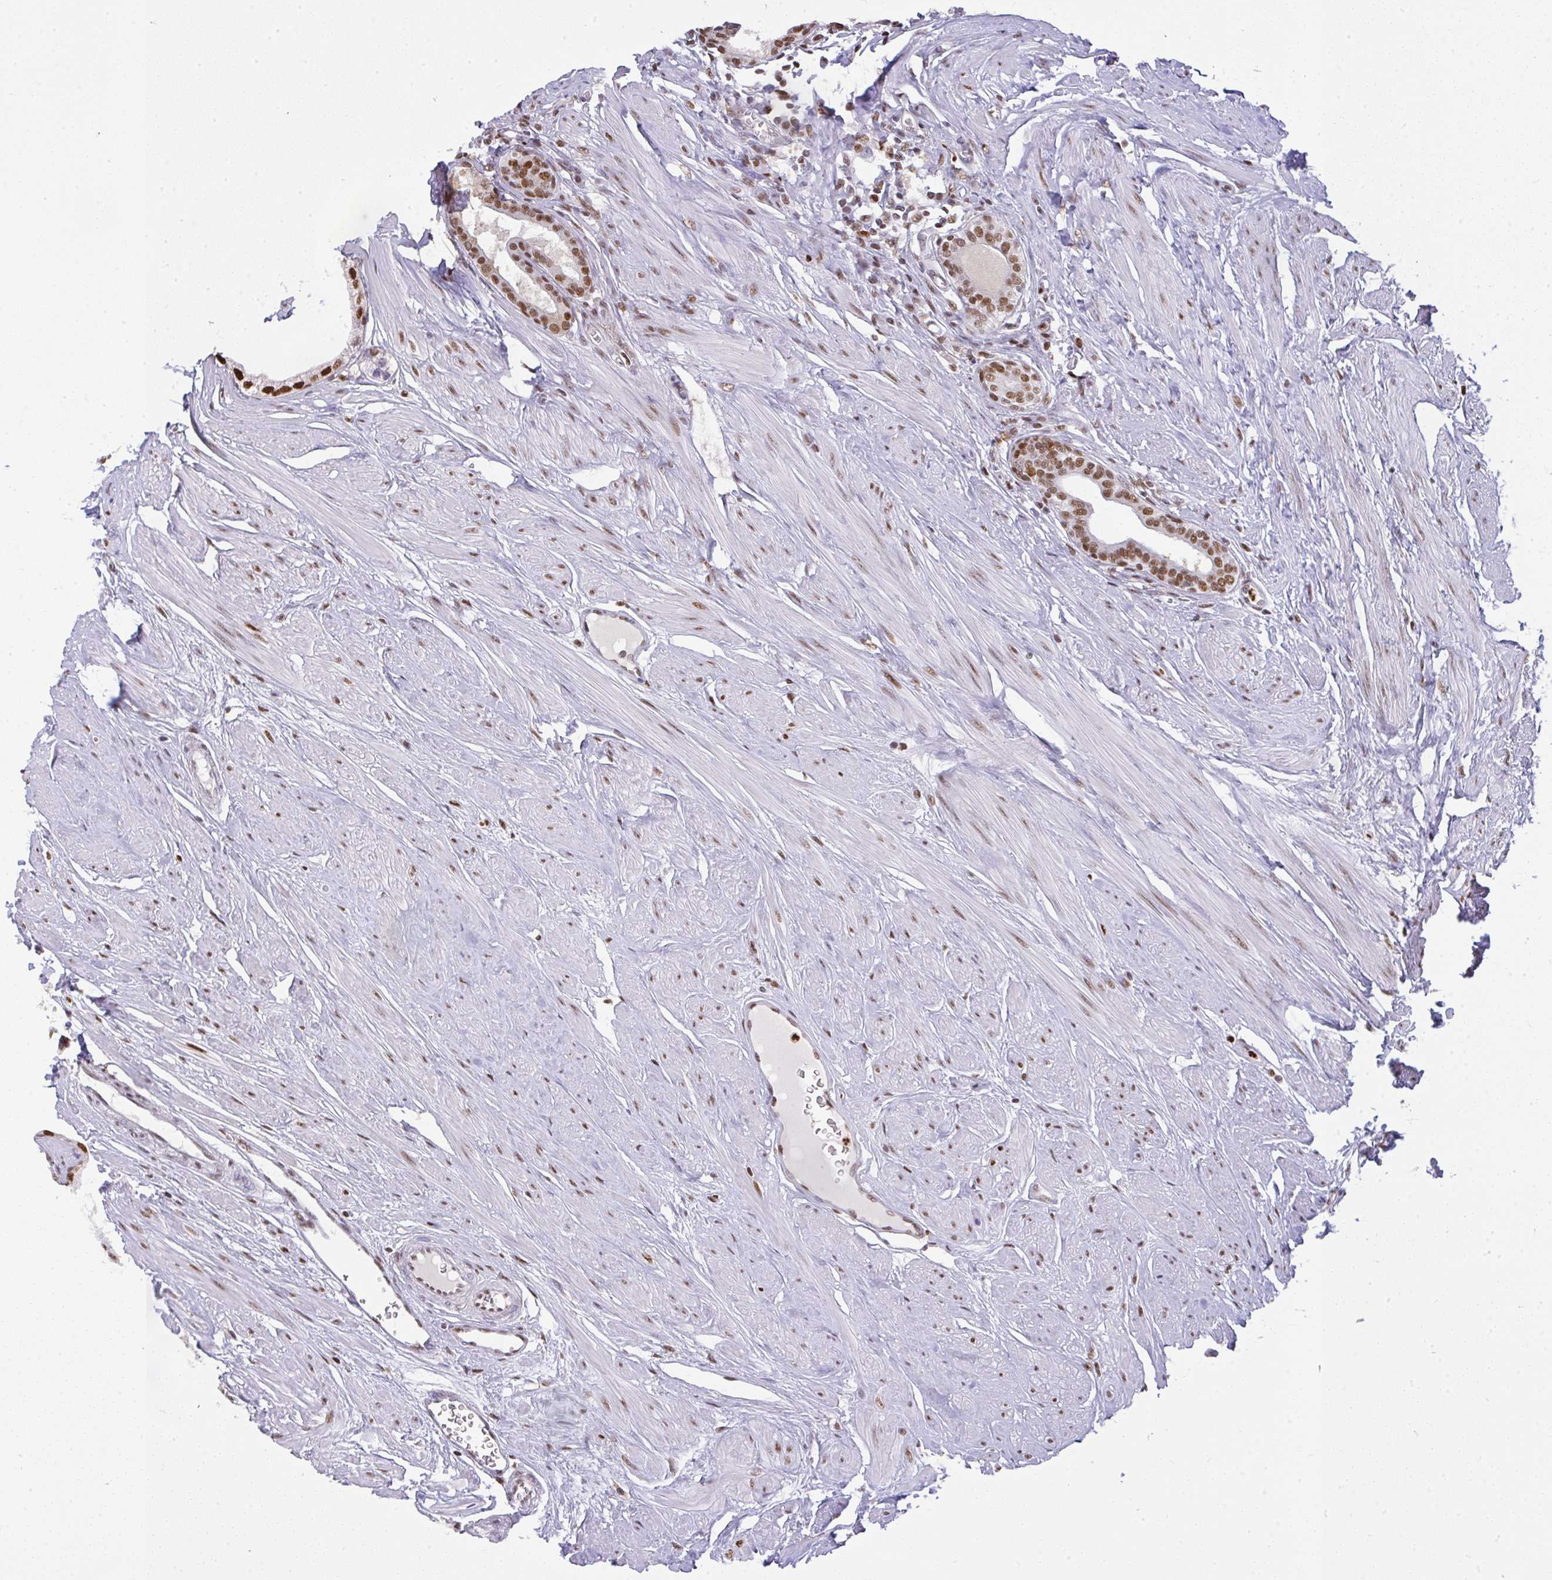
{"staining": {"intensity": "moderate", "quantity": ">75%", "location": "nuclear"}, "tissue": "prostate", "cell_type": "Glandular cells", "image_type": "normal", "snomed": [{"axis": "morphology", "description": "Normal tissue, NOS"}, {"axis": "topography", "description": "Prostate"}, {"axis": "topography", "description": "Peripheral nerve tissue"}], "caption": "Protein staining of normal prostate shows moderate nuclear expression in approximately >75% of glandular cells.", "gene": "BBX", "patient": {"sex": "male", "age": 55}}